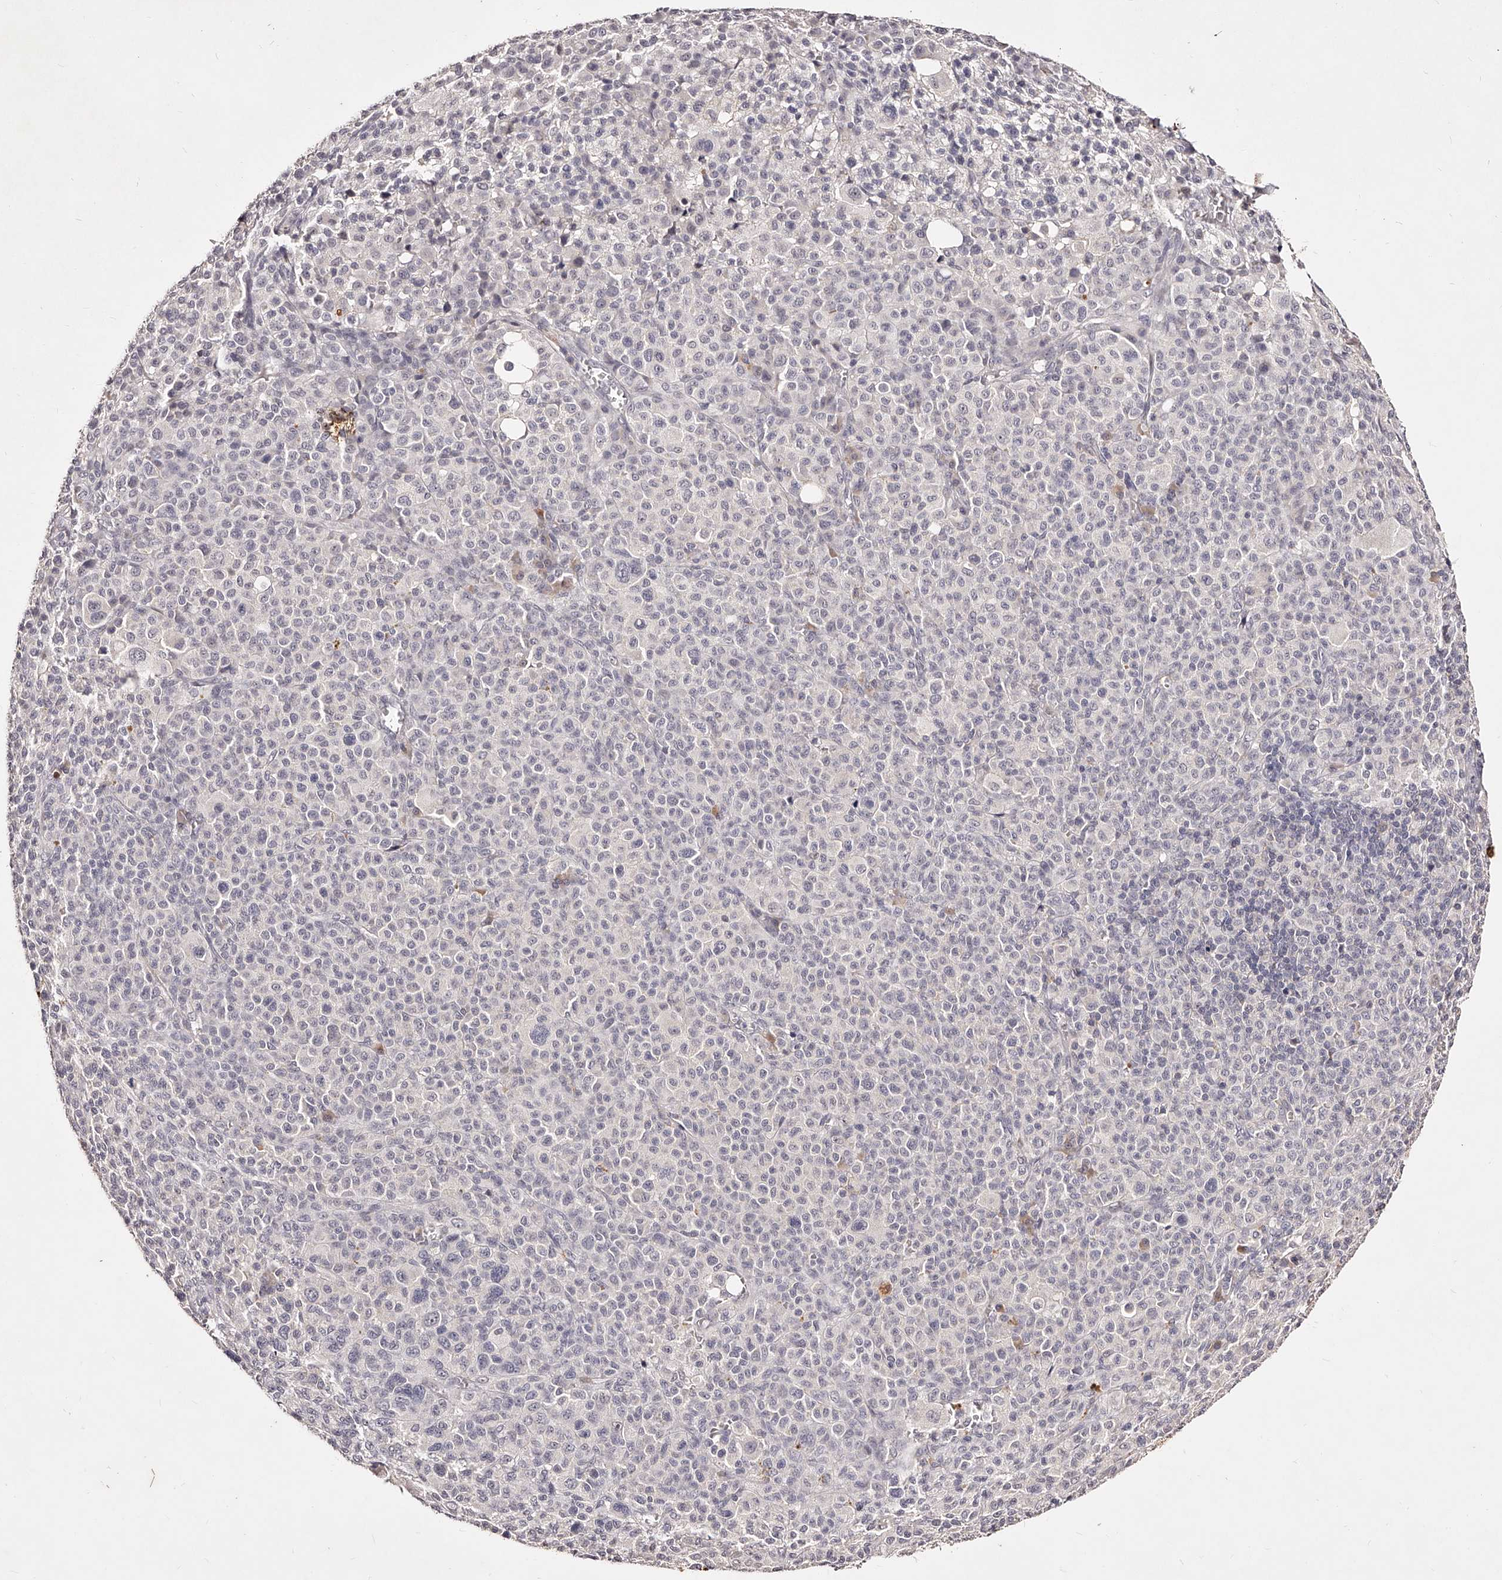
{"staining": {"intensity": "negative", "quantity": "none", "location": "none"}, "tissue": "melanoma", "cell_type": "Tumor cells", "image_type": "cancer", "snomed": [{"axis": "morphology", "description": "Malignant melanoma, Metastatic site"}, {"axis": "topography", "description": "Skin"}], "caption": "The photomicrograph shows no staining of tumor cells in malignant melanoma (metastatic site).", "gene": "PHACTR1", "patient": {"sex": "female", "age": 74}}